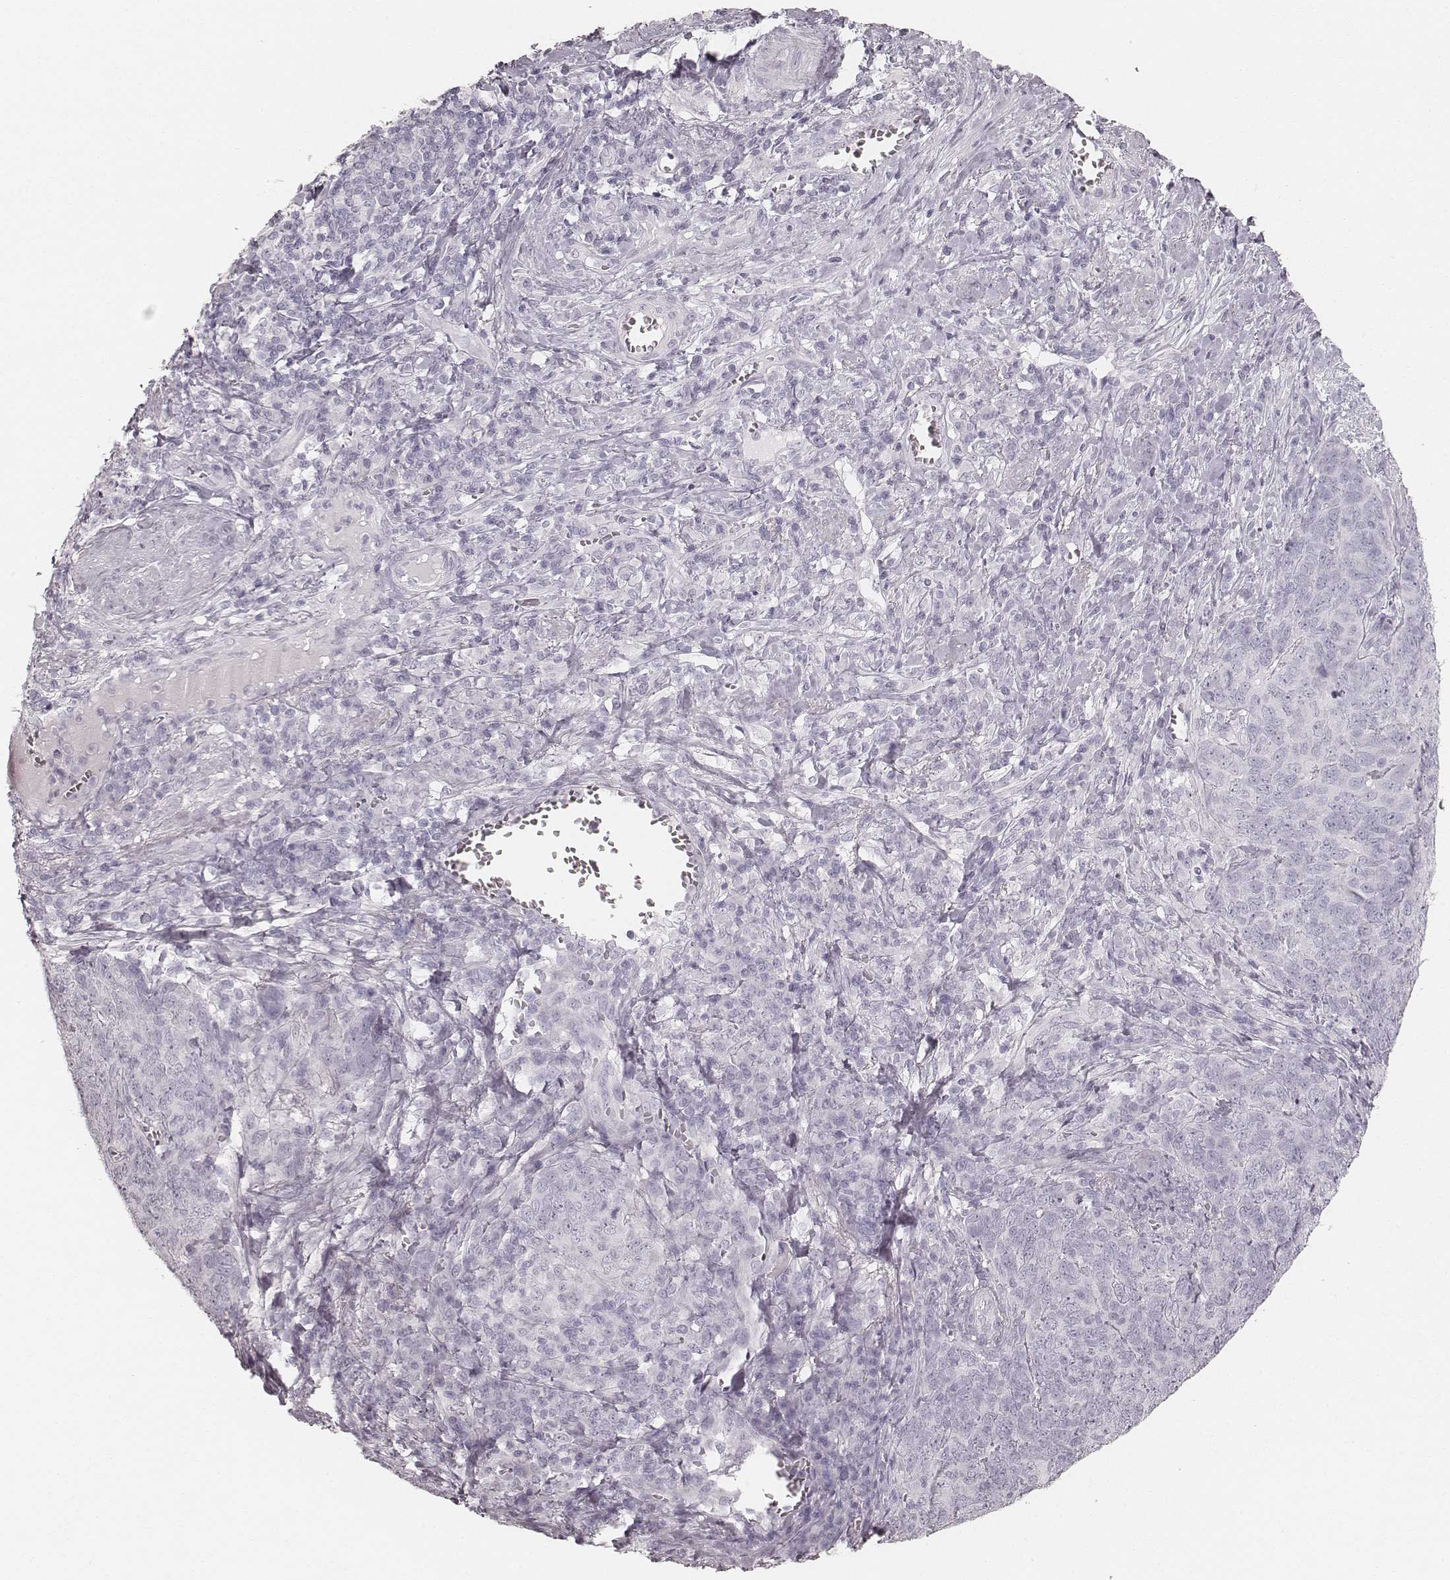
{"staining": {"intensity": "negative", "quantity": "none", "location": "none"}, "tissue": "skin cancer", "cell_type": "Tumor cells", "image_type": "cancer", "snomed": [{"axis": "morphology", "description": "Squamous cell carcinoma, NOS"}, {"axis": "topography", "description": "Skin"}, {"axis": "topography", "description": "Anal"}], "caption": "High power microscopy histopathology image of an immunohistochemistry micrograph of skin squamous cell carcinoma, revealing no significant positivity in tumor cells. Nuclei are stained in blue.", "gene": "KRT34", "patient": {"sex": "female", "age": 51}}